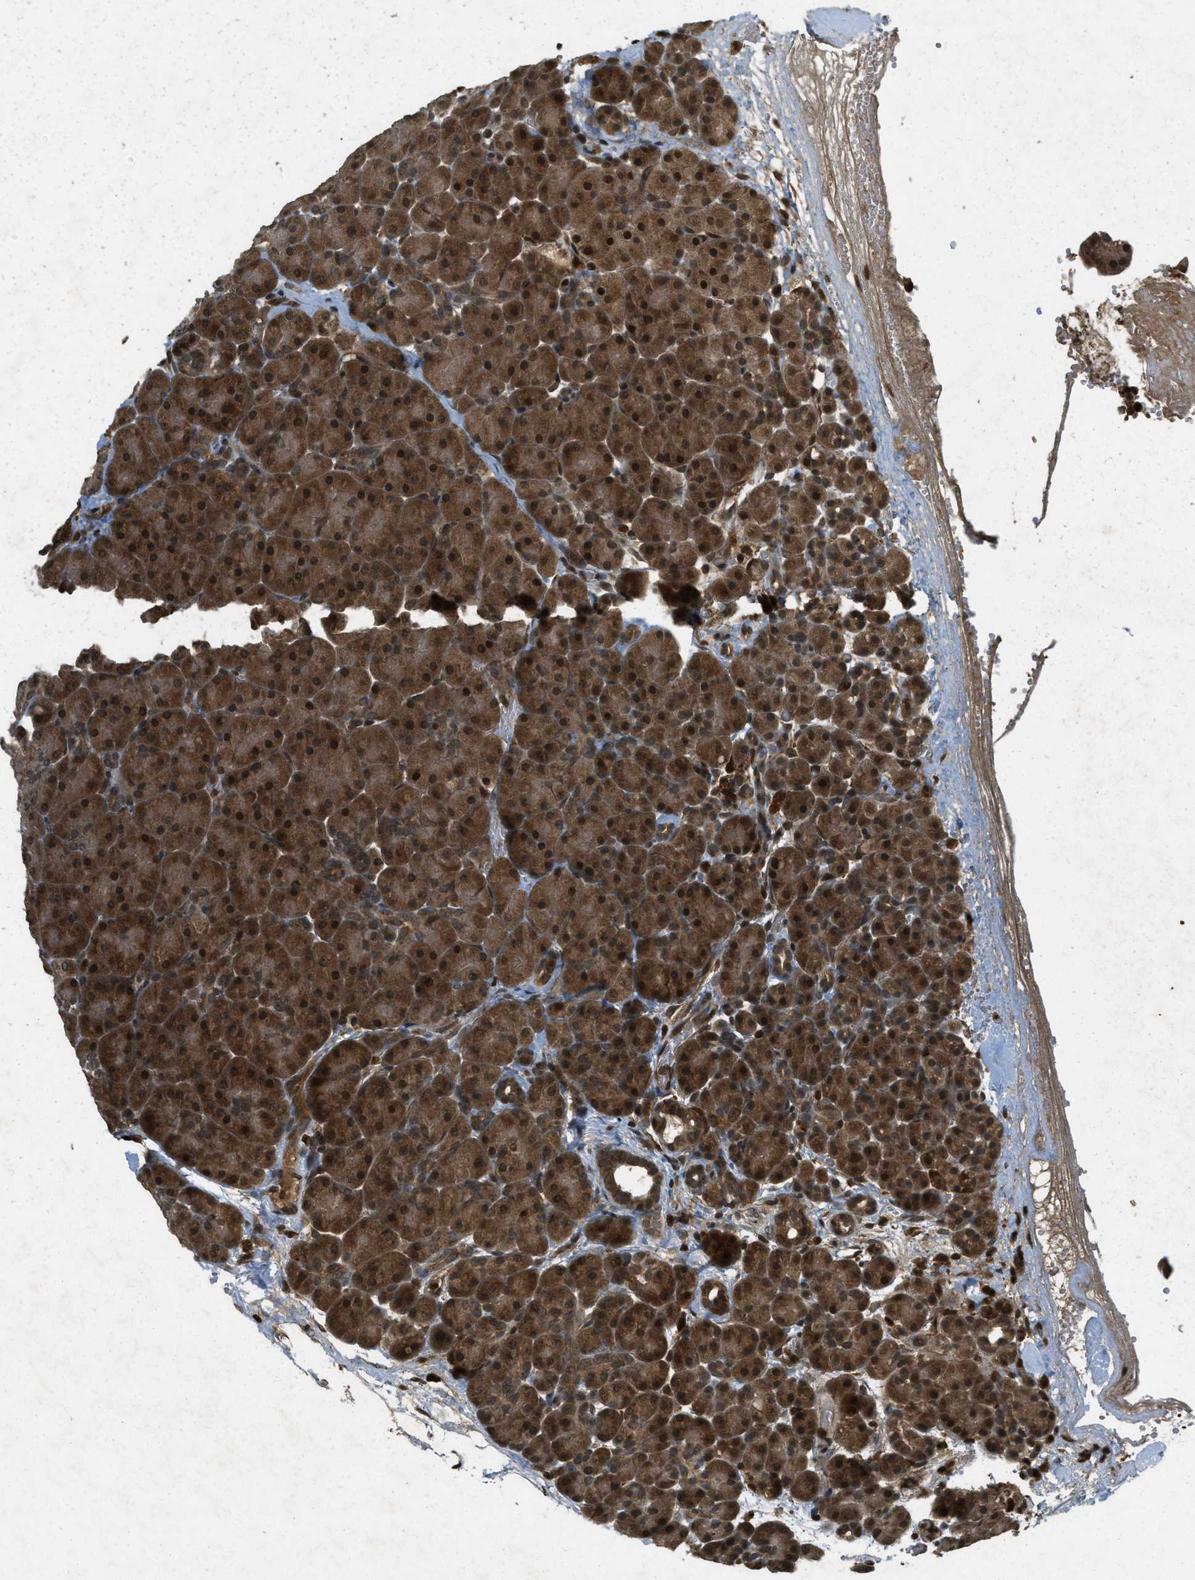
{"staining": {"intensity": "strong", "quantity": ">75%", "location": "cytoplasmic/membranous,nuclear"}, "tissue": "pancreas", "cell_type": "Exocrine glandular cells", "image_type": "normal", "snomed": [{"axis": "morphology", "description": "Normal tissue, NOS"}, {"axis": "topography", "description": "Pancreas"}], "caption": "Exocrine glandular cells show high levels of strong cytoplasmic/membranous,nuclear expression in approximately >75% of cells in unremarkable pancreas.", "gene": "ATG7", "patient": {"sex": "male", "age": 66}}